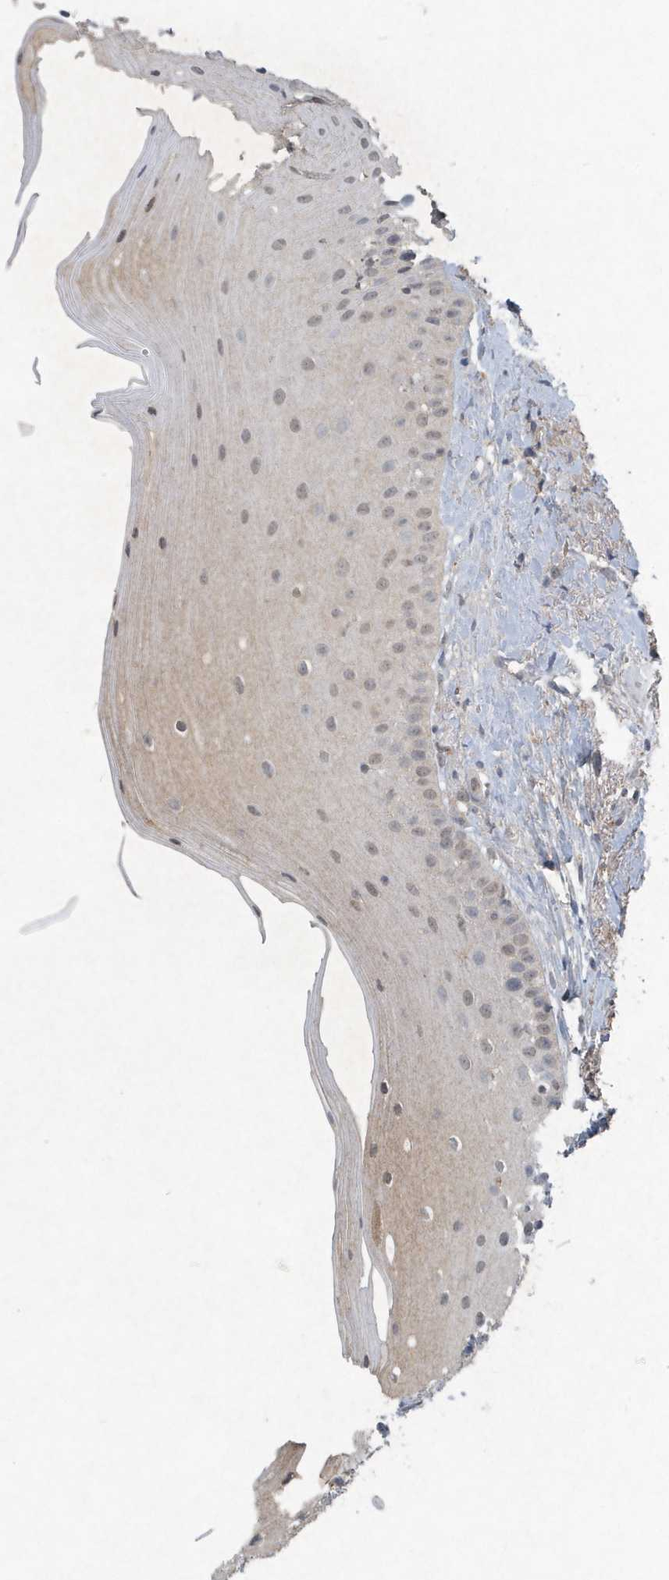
{"staining": {"intensity": "weak", "quantity": "<25%", "location": "cytoplasmic/membranous"}, "tissue": "oral mucosa", "cell_type": "Squamous epithelial cells", "image_type": "normal", "snomed": [{"axis": "morphology", "description": "Normal tissue, NOS"}, {"axis": "topography", "description": "Oral tissue"}], "caption": "Protein analysis of normal oral mucosa displays no significant positivity in squamous epithelial cells.", "gene": "C1RL", "patient": {"sex": "female", "age": 63}}